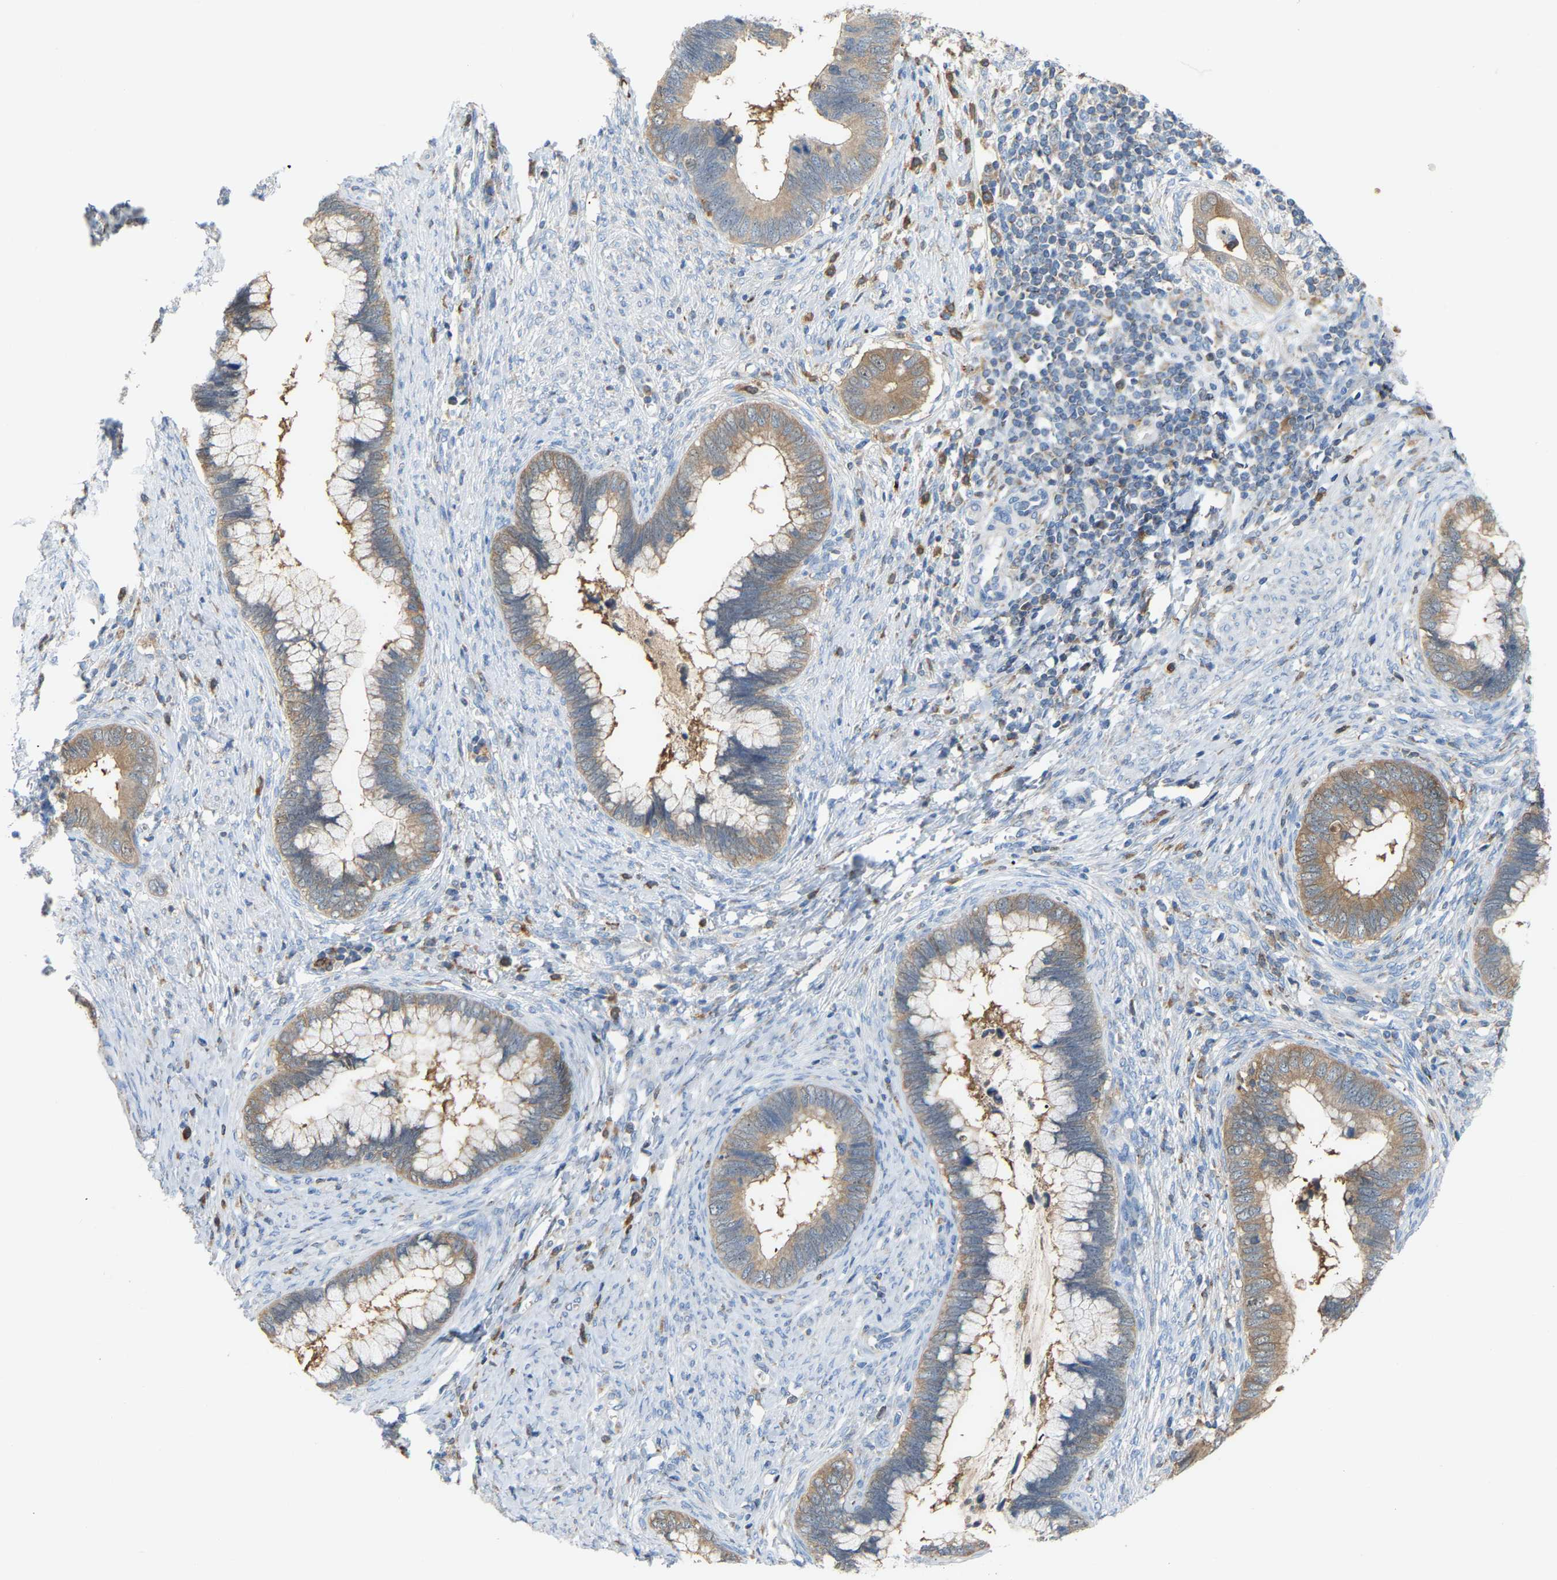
{"staining": {"intensity": "weak", "quantity": "25%-75%", "location": "cytoplasmic/membranous"}, "tissue": "cervical cancer", "cell_type": "Tumor cells", "image_type": "cancer", "snomed": [{"axis": "morphology", "description": "Adenocarcinoma, NOS"}, {"axis": "topography", "description": "Cervix"}], "caption": "Cervical cancer (adenocarcinoma) tissue displays weak cytoplasmic/membranous positivity in about 25%-75% of tumor cells", "gene": "CROT", "patient": {"sex": "female", "age": 44}}